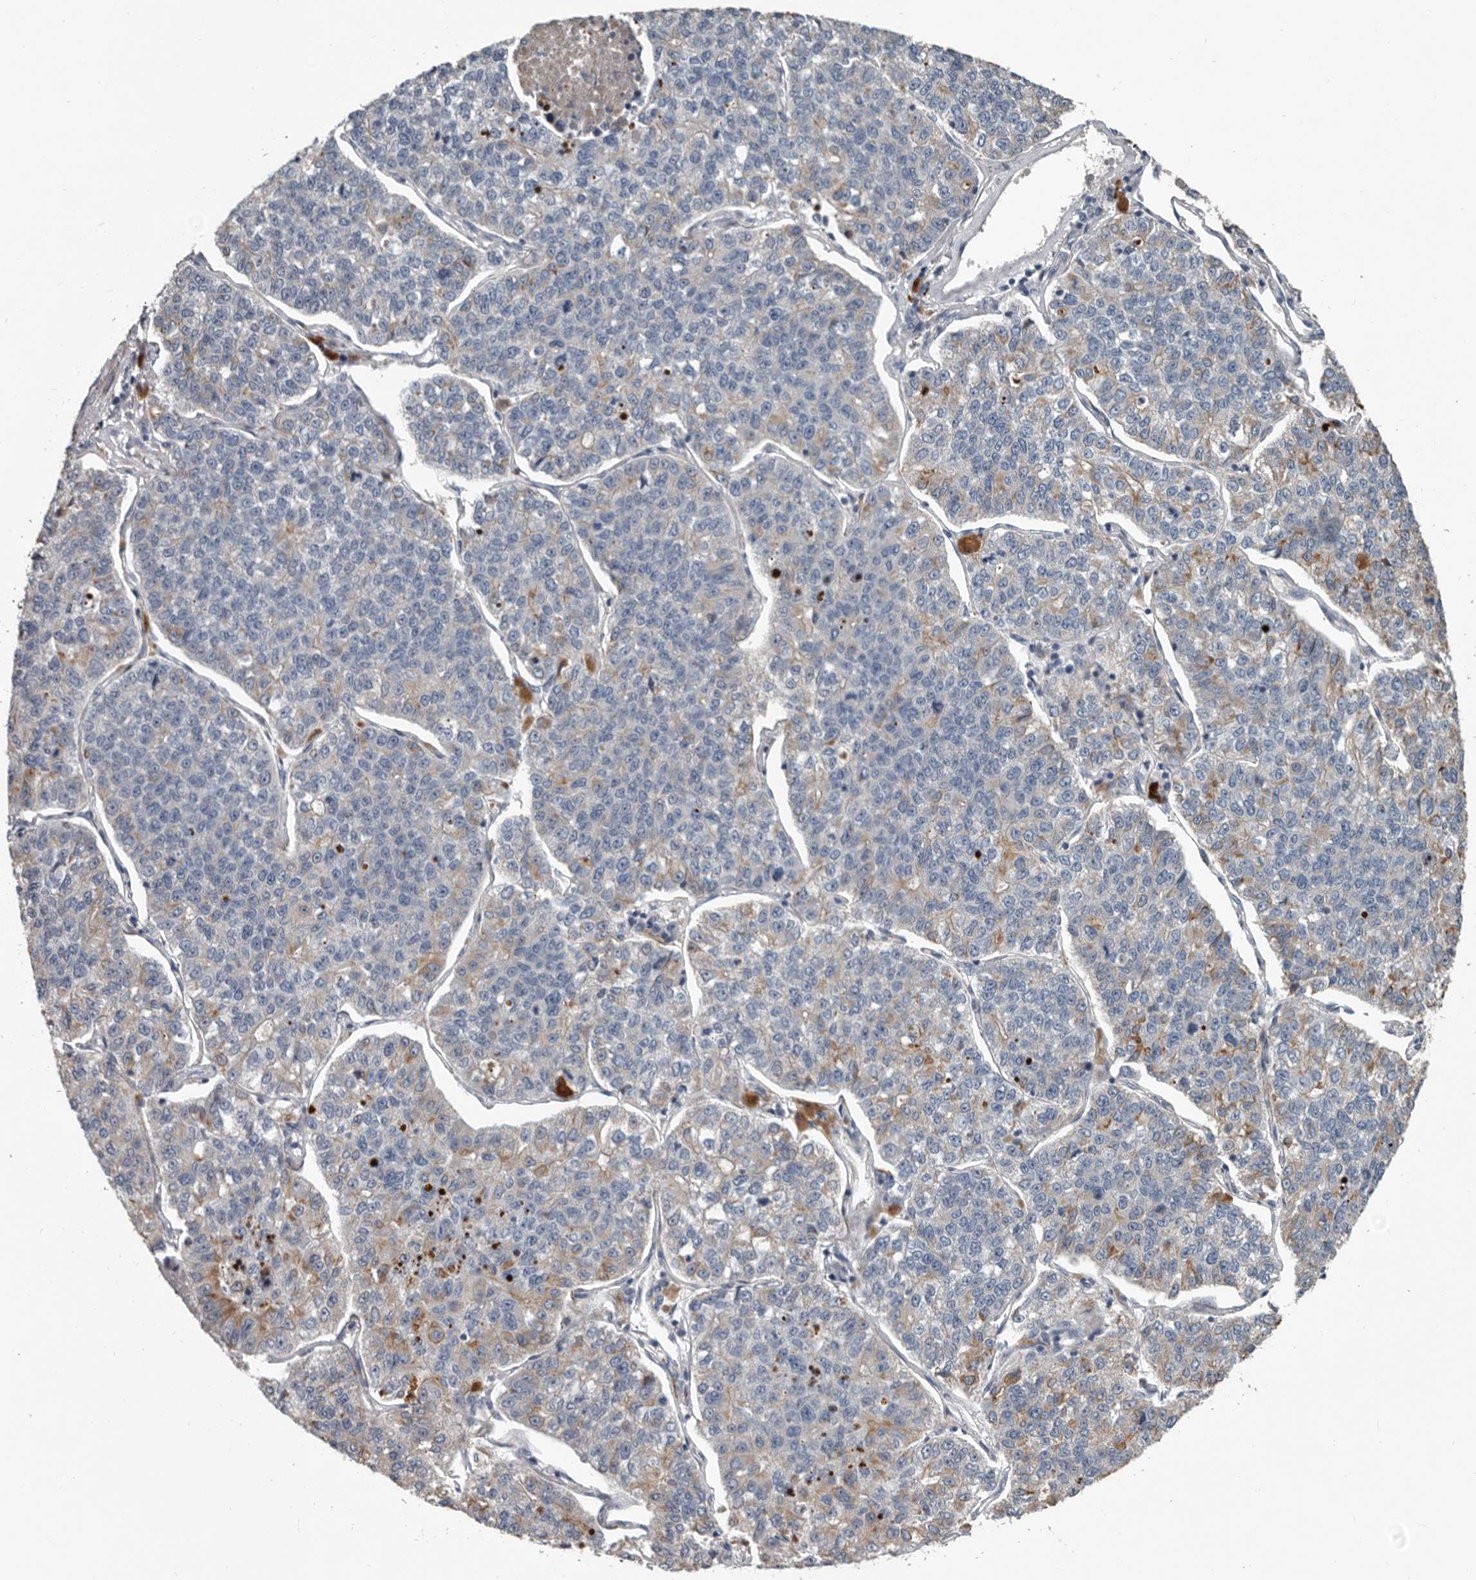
{"staining": {"intensity": "weak", "quantity": "<25%", "location": "cytoplasmic/membranous"}, "tissue": "lung cancer", "cell_type": "Tumor cells", "image_type": "cancer", "snomed": [{"axis": "morphology", "description": "Adenocarcinoma, NOS"}, {"axis": "topography", "description": "Lung"}], "caption": "IHC histopathology image of human lung cancer stained for a protein (brown), which reveals no staining in tumor cells.", "gene": "DPY19L4", "patient": {"sex": "male", "age": 49}}